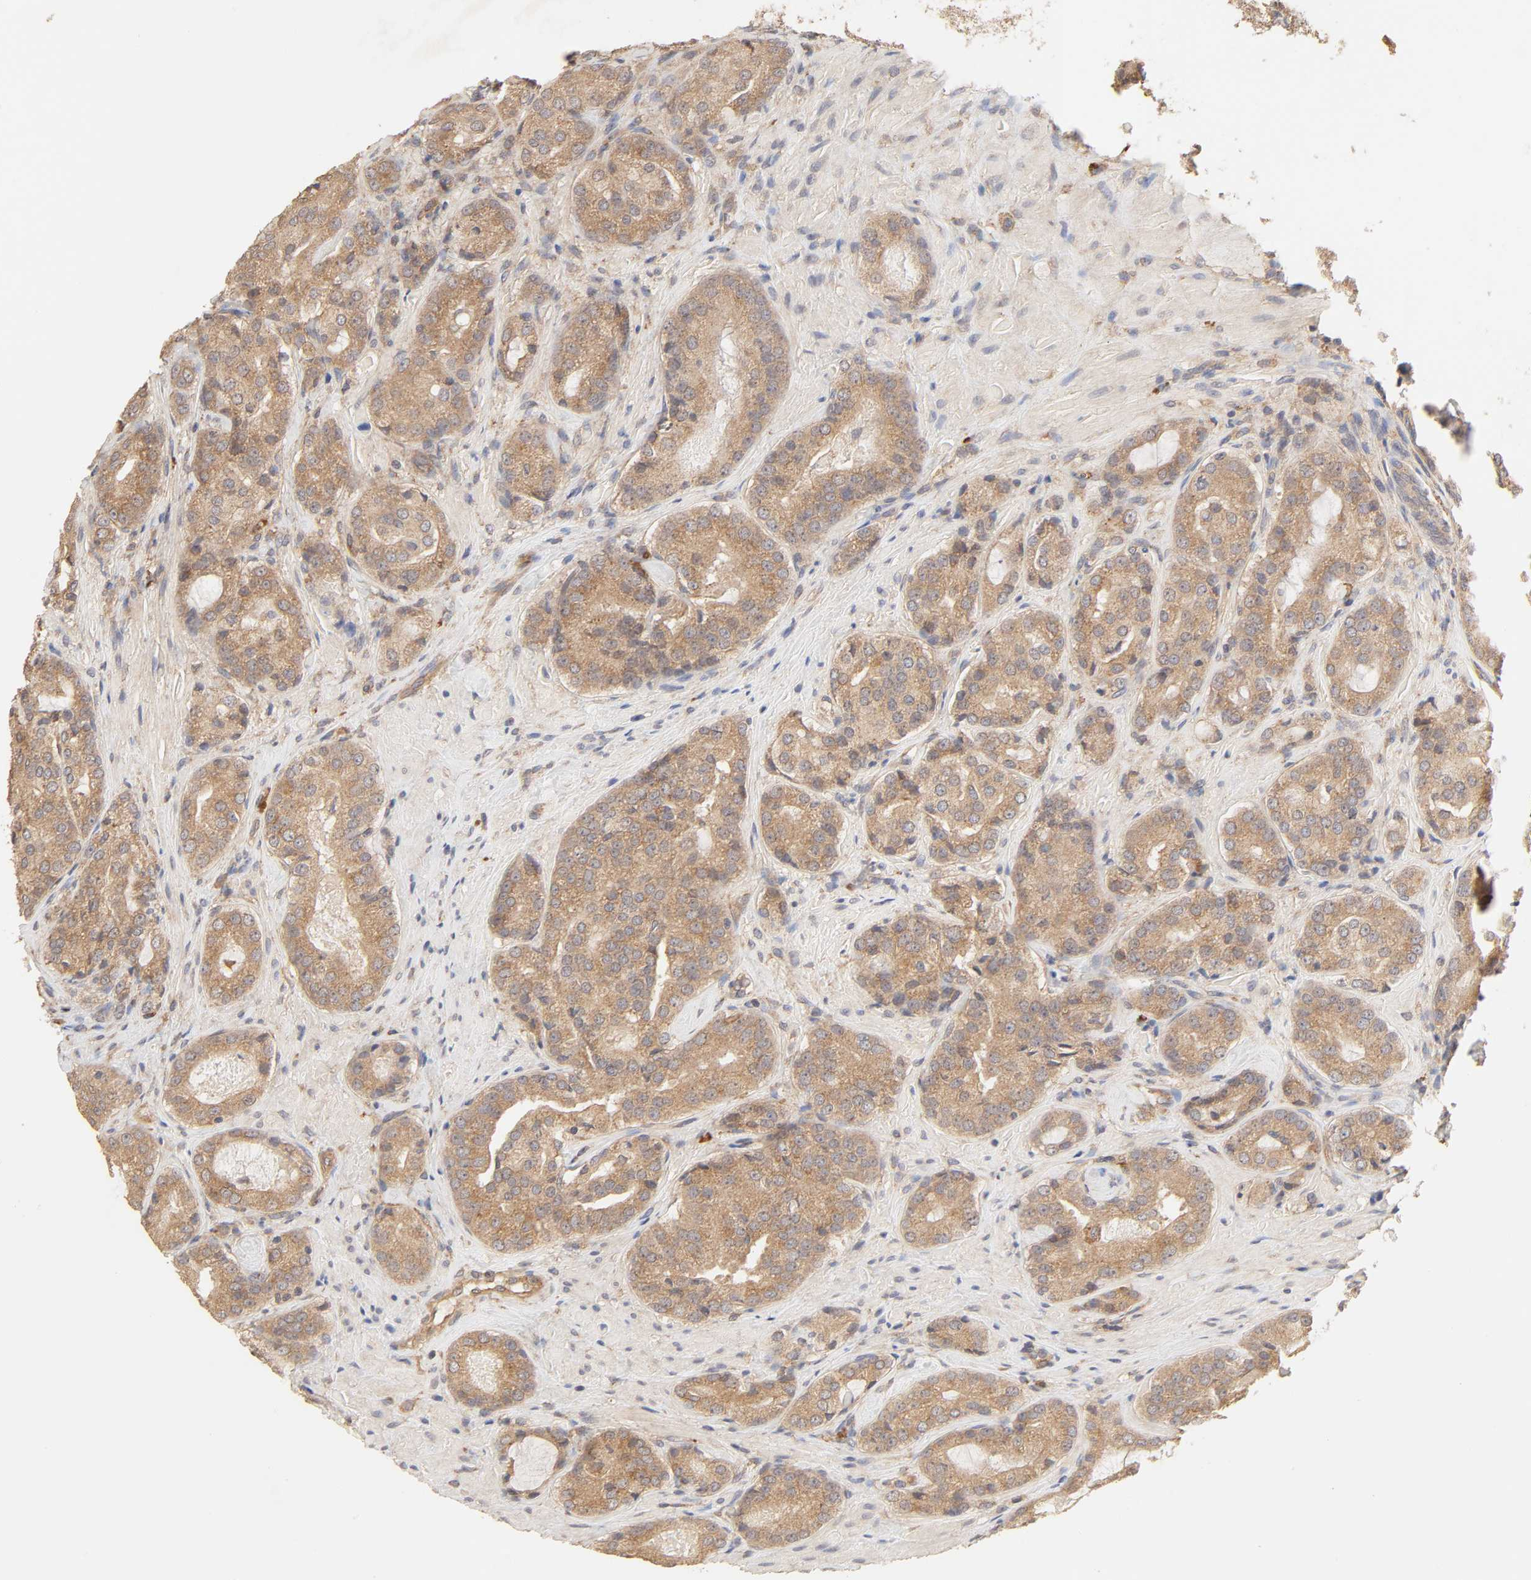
{"staining": {"intensity": "strong", "quantity": ">75%", "location": "cytoplasmic/membranous"}, "tissue": "prostate cancer", "cell_type": "Tumor cells", "image_type": "cancer", "snomed": [{"axis": "morphology", "description": "Adenocarcinoma, High grade"}, {"axis": "topography", "description": "Prostate"}], "caption": "This micrograph displays high-grade adenocarcinoma (prostate) stained with immunohistochemistry to label a protein in brown. The cytoplasmic/membranous of tumor cells show strong positivity for the protein. Nuclei are counter-stained blue.", "gene": "EPS8", "patient": {"sex": "male", "age": 72}}